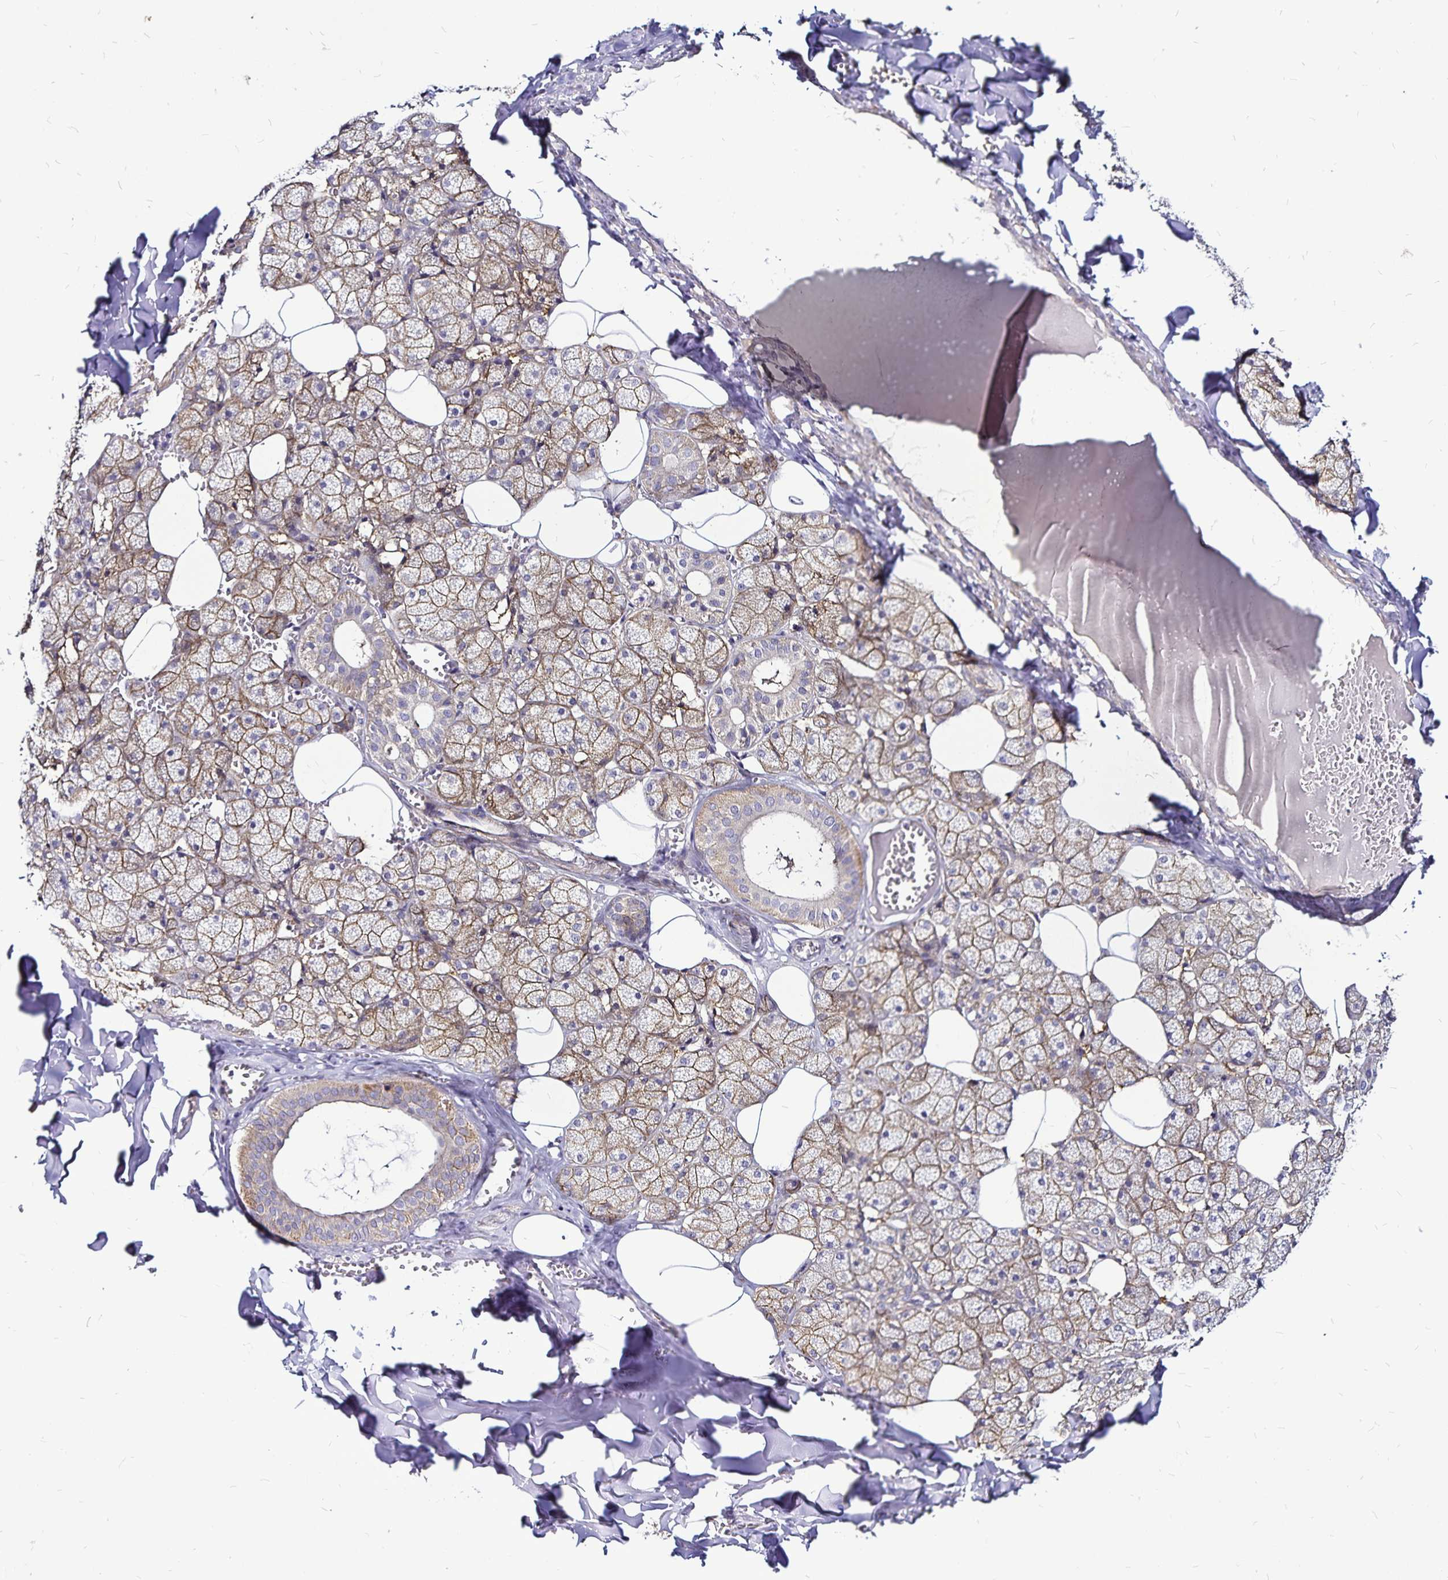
{"staining": {"intensity": "moderate", "quantity": "25%-75%", "location": "cytoplasmic/membranous"}, "tissue": "salivary gland", "cell_type": "Glandular cells", "image_type": "normal", "snomed": [{"axis": "morphology", "description": "Normal tissue, NOS"}, {"axis": "topography", "description": "Salivary gland"}, {"axis": "topography", "description": "Peripheral nerve tissue"}], "caption": "The immunohistochemical stain highlights moderate cytoplasmic/membranous expression in glandular cells of normal salivary gland.", "gene": "GNG12", "patient": {"sex": "male", "age": 38}}